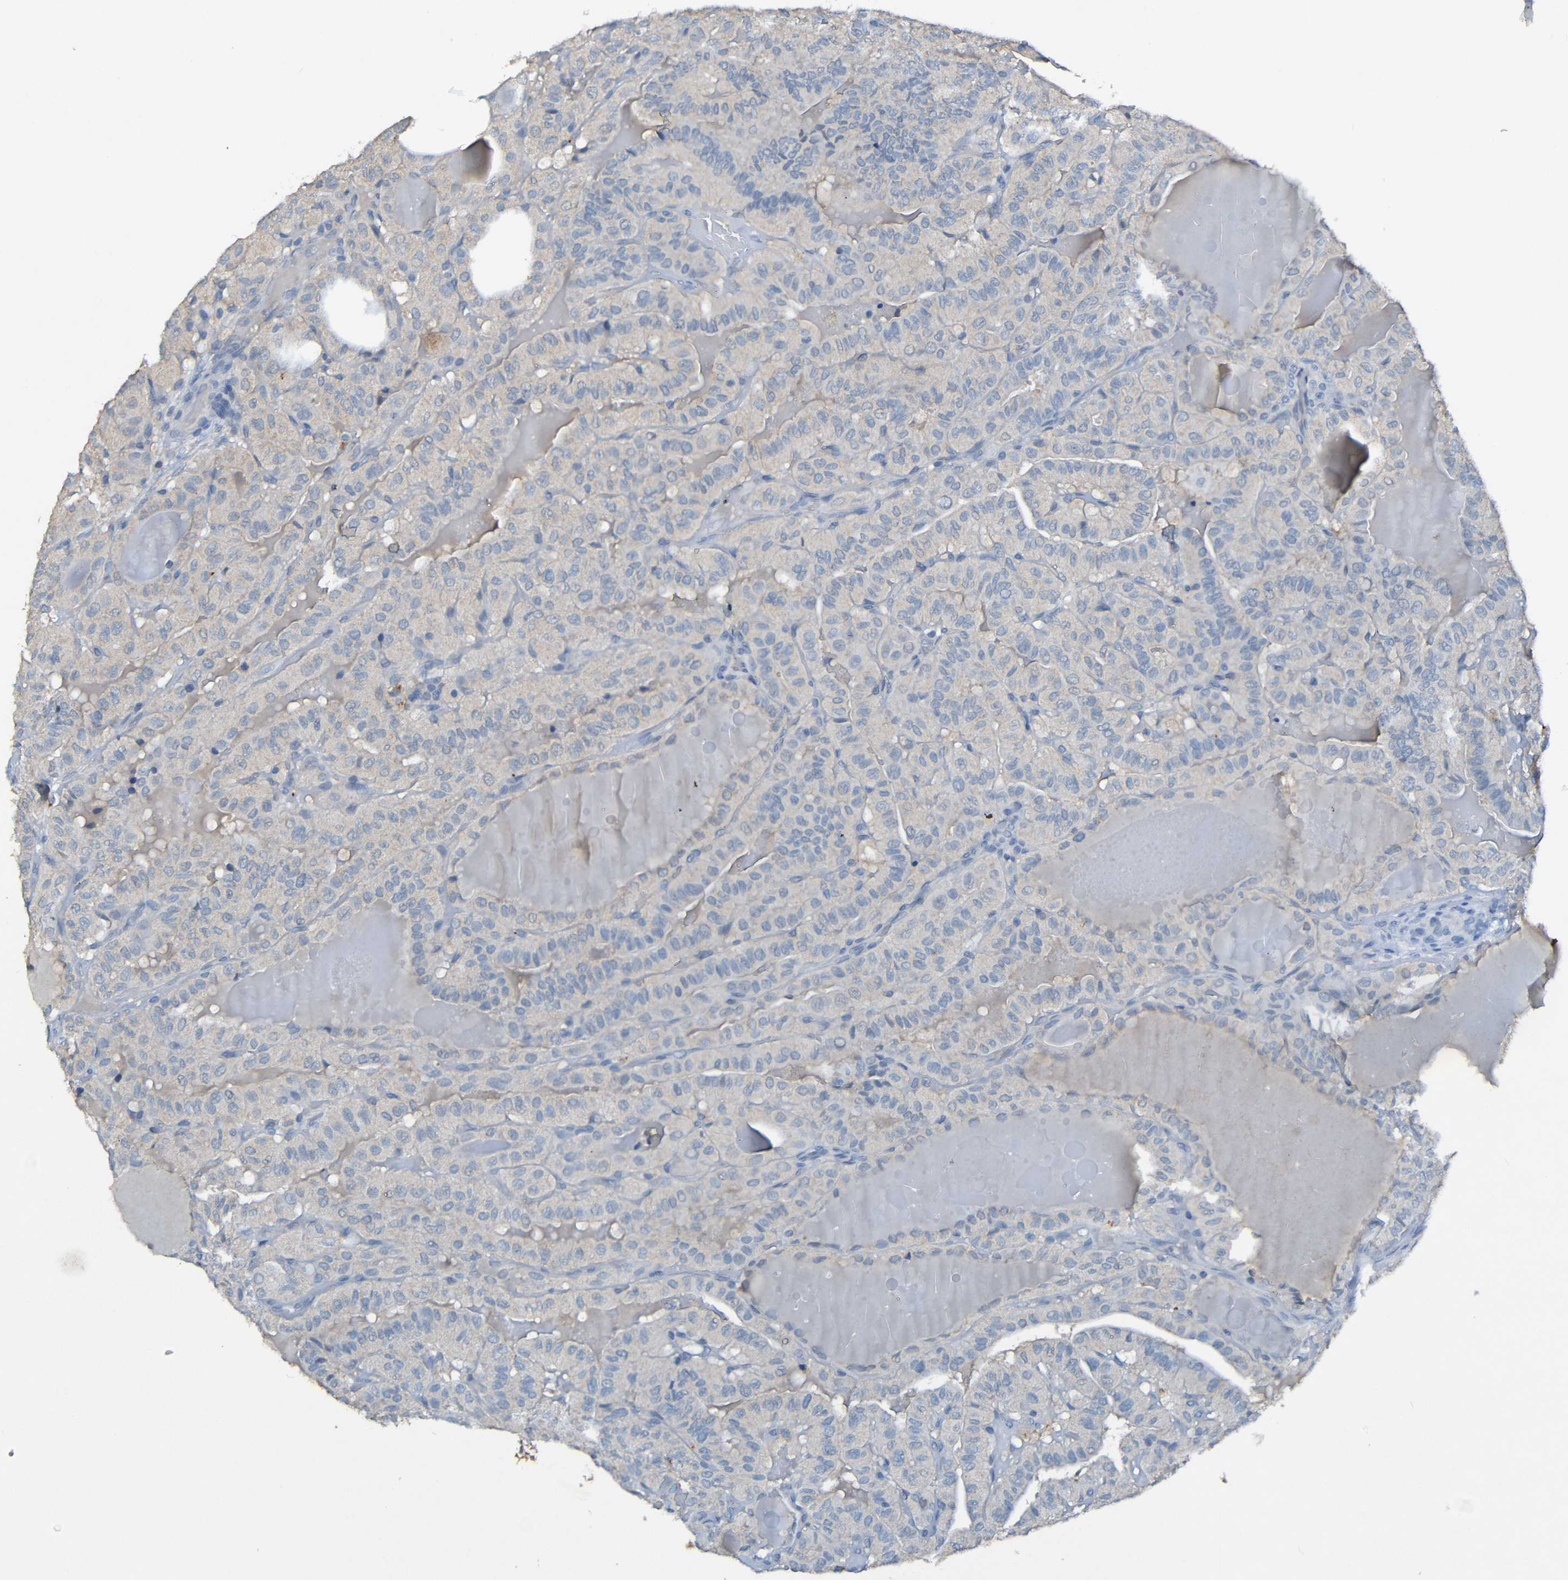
{"staining": {"intensity": "negative", "quantity": "none", "location": "none"}, "tissue": "thyroid cancer", "cell_type": "Tumor cells", "image_type": "cancer", "snomed": [{"axis": "morphology", "description": "Papillary adenocarcinoma, NOS"}, {"axis": "topography", "description": "Thyroid gland"}], "caption": "Immunohistochemical staining of thyroid cancer reveals no significant staining in tumor cells. (Immunohistochemistry, brightfield microscopy, high magnification).", "gene": "LRRC70", "patient": {"sex": "male", "age": 77}}